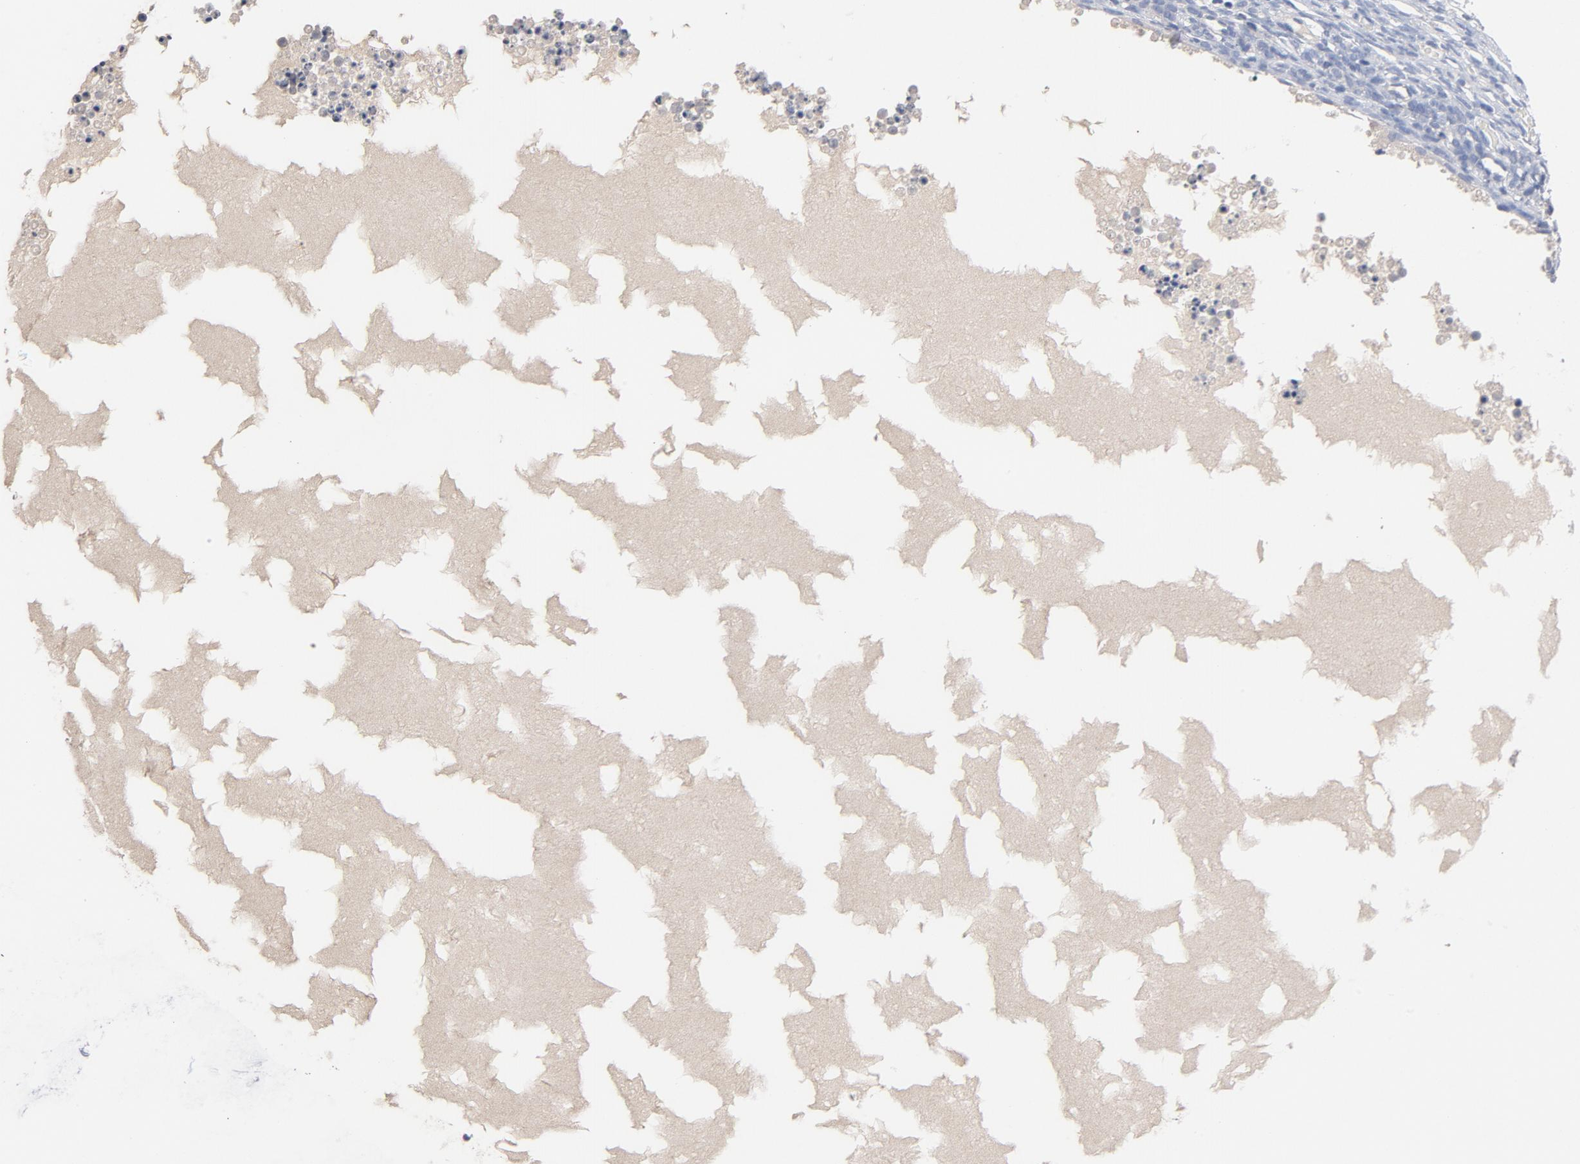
{"staining": {"intensity": "negative", "quantity": "none", "location": "none"}, "tissue": "ovary", "cell_type": "Ovarian stroma cells", "image_type": "normal", "snomed": [{"axis": "morphology", "description": "Normal tissue, NOS"}, {"axis": "topography", "description": "Ovary"}], "caption": "The IHC photomicrograph has no significant staining in ovarian stroma cells of ovary.", "gene": "ZCCHC13", "patient": {"sex": "female", "age": 35}}